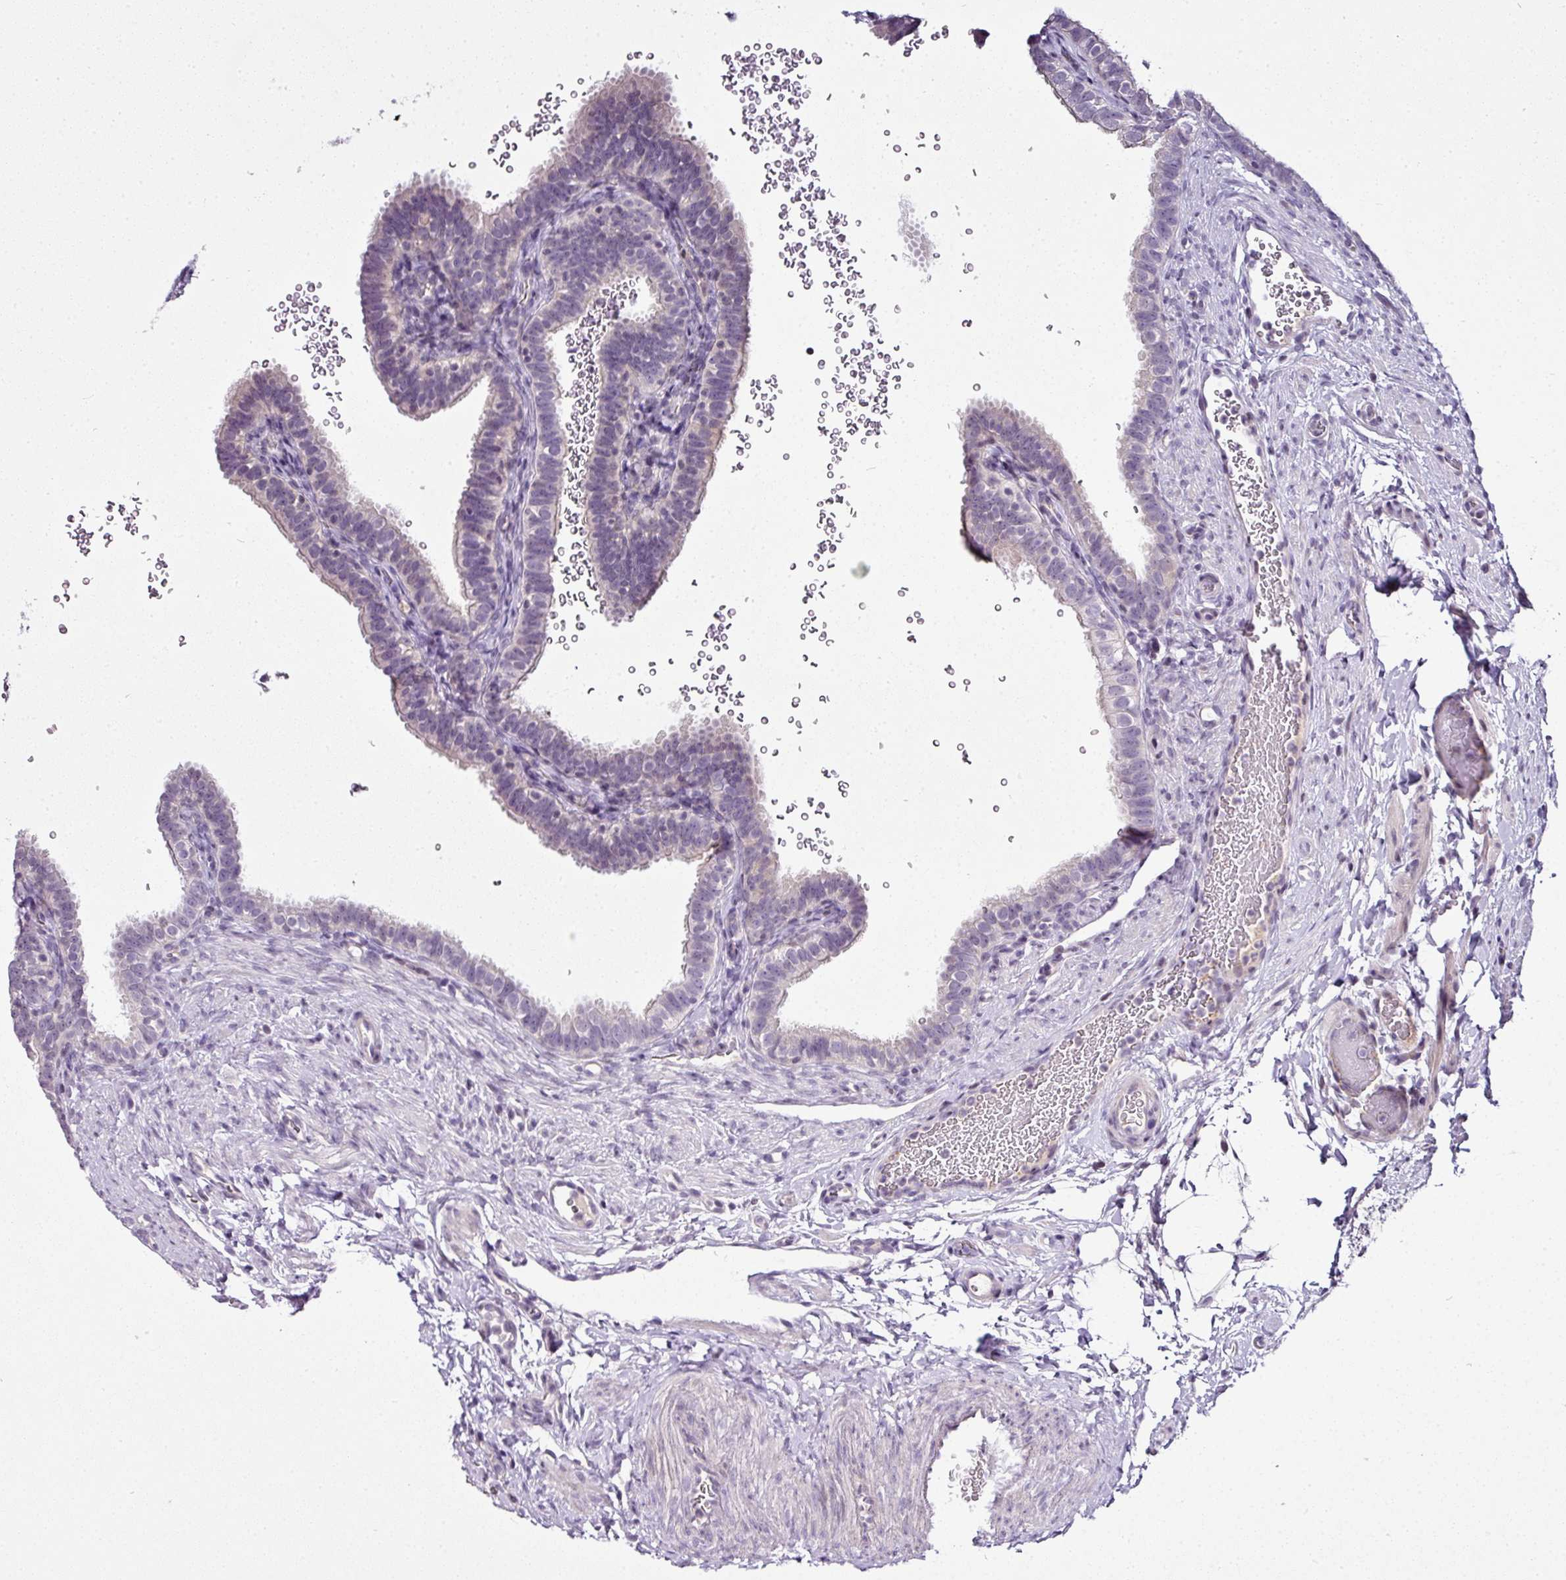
{"staining": {"intensity": "weak", "quantity": "<25%", "location": "cytoplasmic/membranous"}, "tissue": "fallopian tube", "cell_type": "Glandular cells", "image_type": "normal", "snomed": [{"axis": "morphology", "description": "Normal tissue, NOS"}, {"axis": "topography", "description": "Fallopian tube"}], "caption": "High power microscopy photomicrograph of an immunohistochemistry histopathology image of benign fallopian tube, revealing no significant positivity in glandular cells.", "gene": "TEX30", "patient": {"sex": "female", "age": 41}}